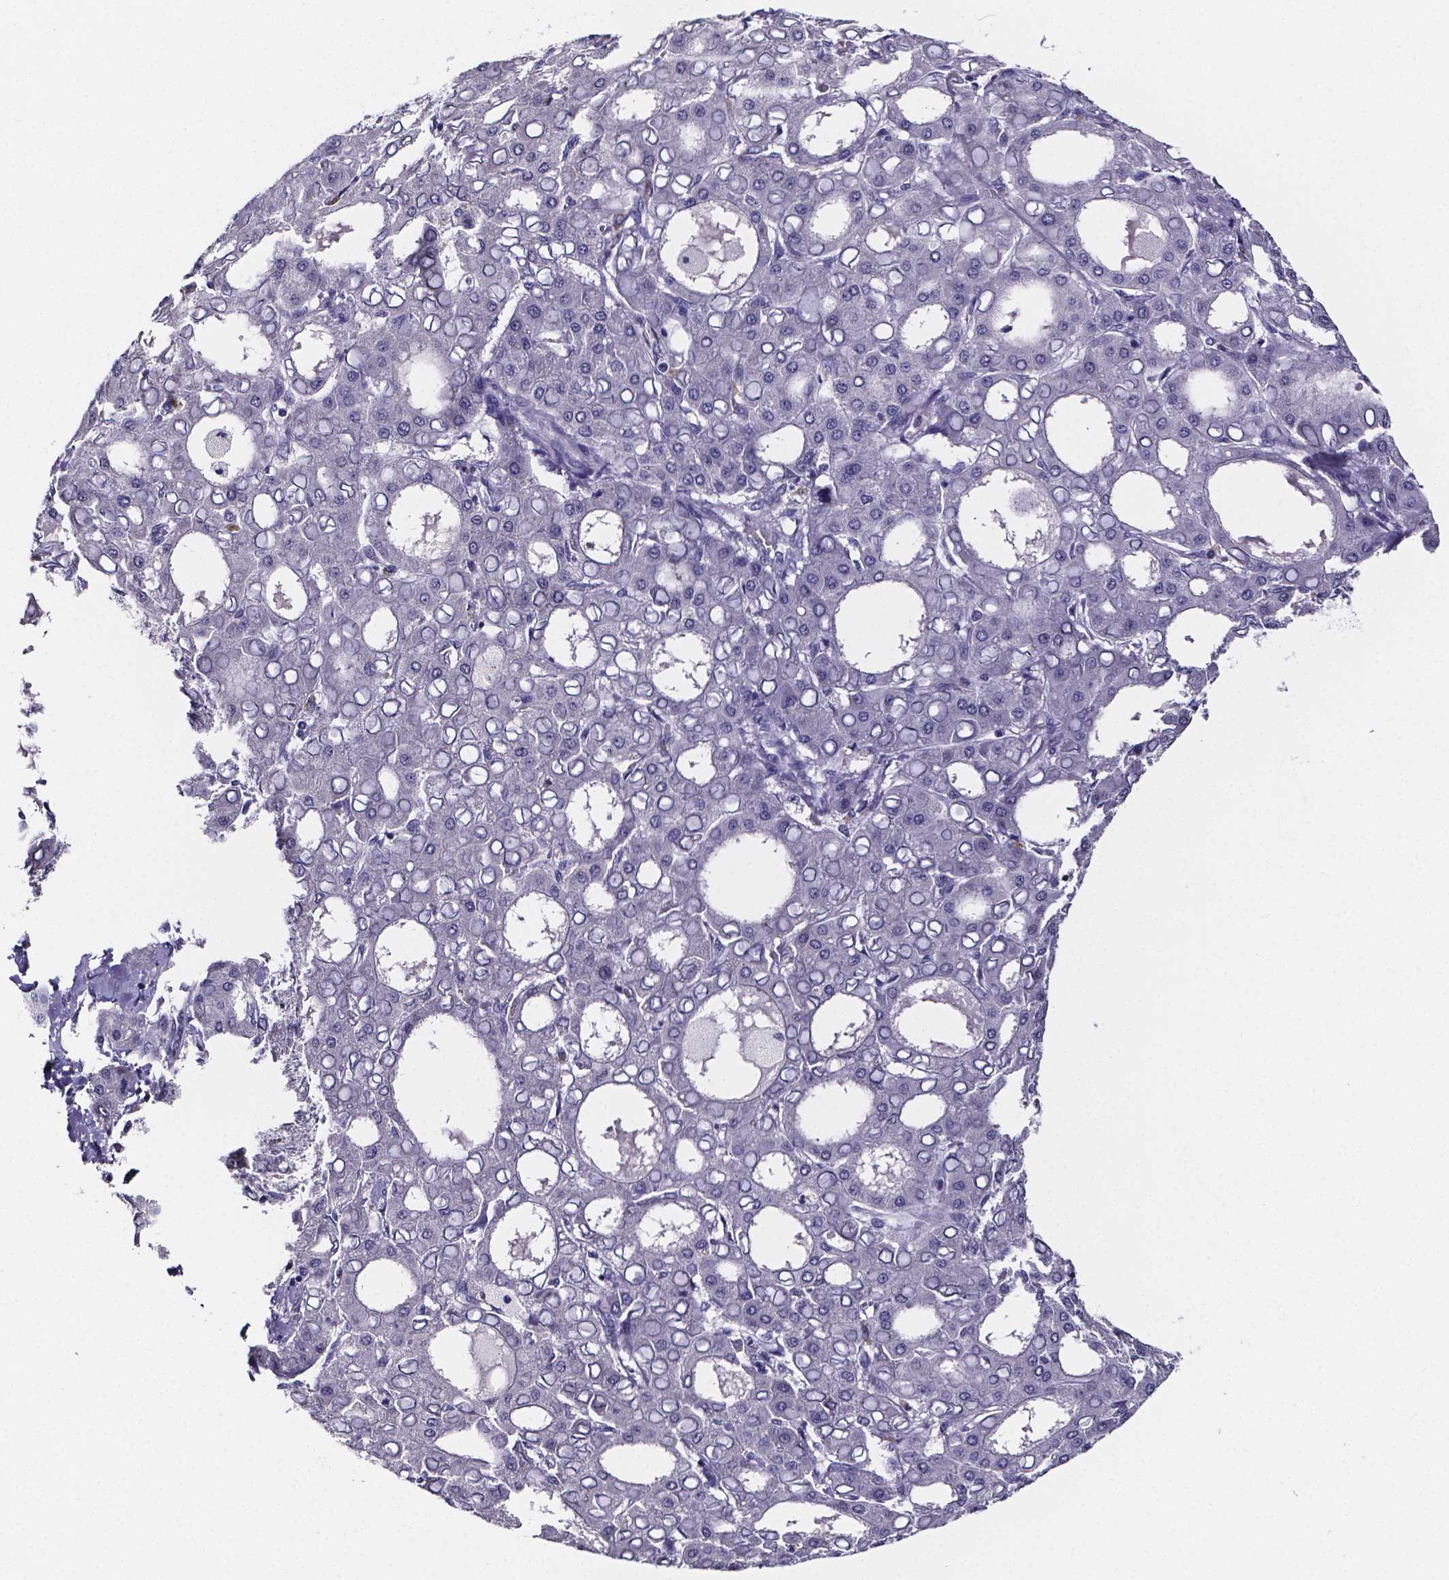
{"staining": {"intensity": "negative", "quantity": "none", "location": "none"}, "tissue": "liver cancer", "cell_type": "Tumor cells", "image_type": "cancer", "snomed": [{"axis": "morphology", "description": "Carcinoma, Hepatocellular, NOS"}, {"axis": "topography", "description": "Liver"}], "caption": "This is a histopathology image of immunohistochemistry (IHC) staining of liver cancer, which shows no positivity in tumor cells.", "gene": "IZUMO1", "patient": {"sex": "male", "age": 65}}